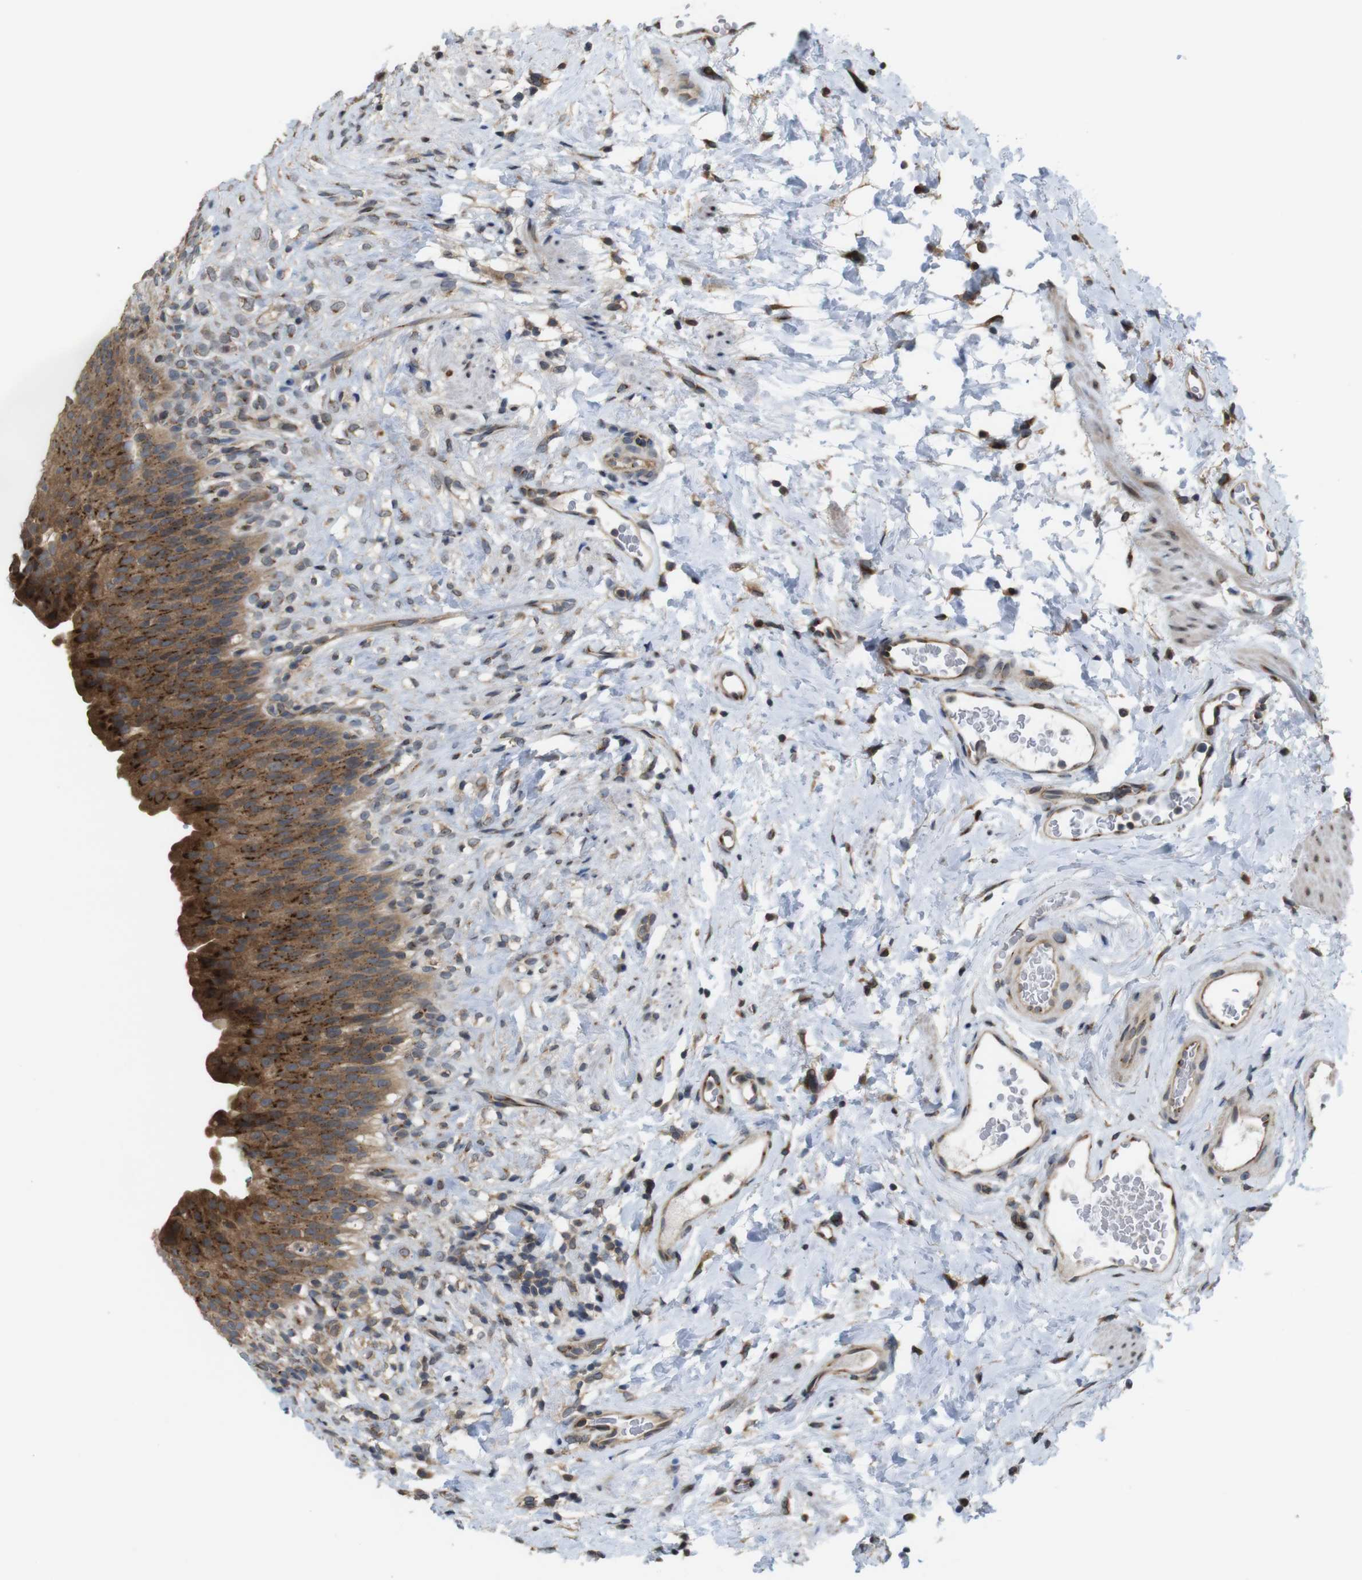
{"staining": {"intensity": "strong", "quantity": ">75%", "location": "cytoplasmic/membranous"}, "tissue": "urinary bladder", "cell_type": "Urothelial cells", "image_type": "normal", "snomed": [{"axis": "morphology", "description": "Normal tissue, NOS"}, {"axis": "topography", "description": "Urinary bladder"}], "caption": "Protein analysis of normal urinary bladder reveals strong cytoplasmic/membranous positivity in approximately >75% of urothelial cells. (IHC, brightfield microscopy, high magnification).", "gene": "EFCAB14", "patient": {"sex": "female", "age": 79}}